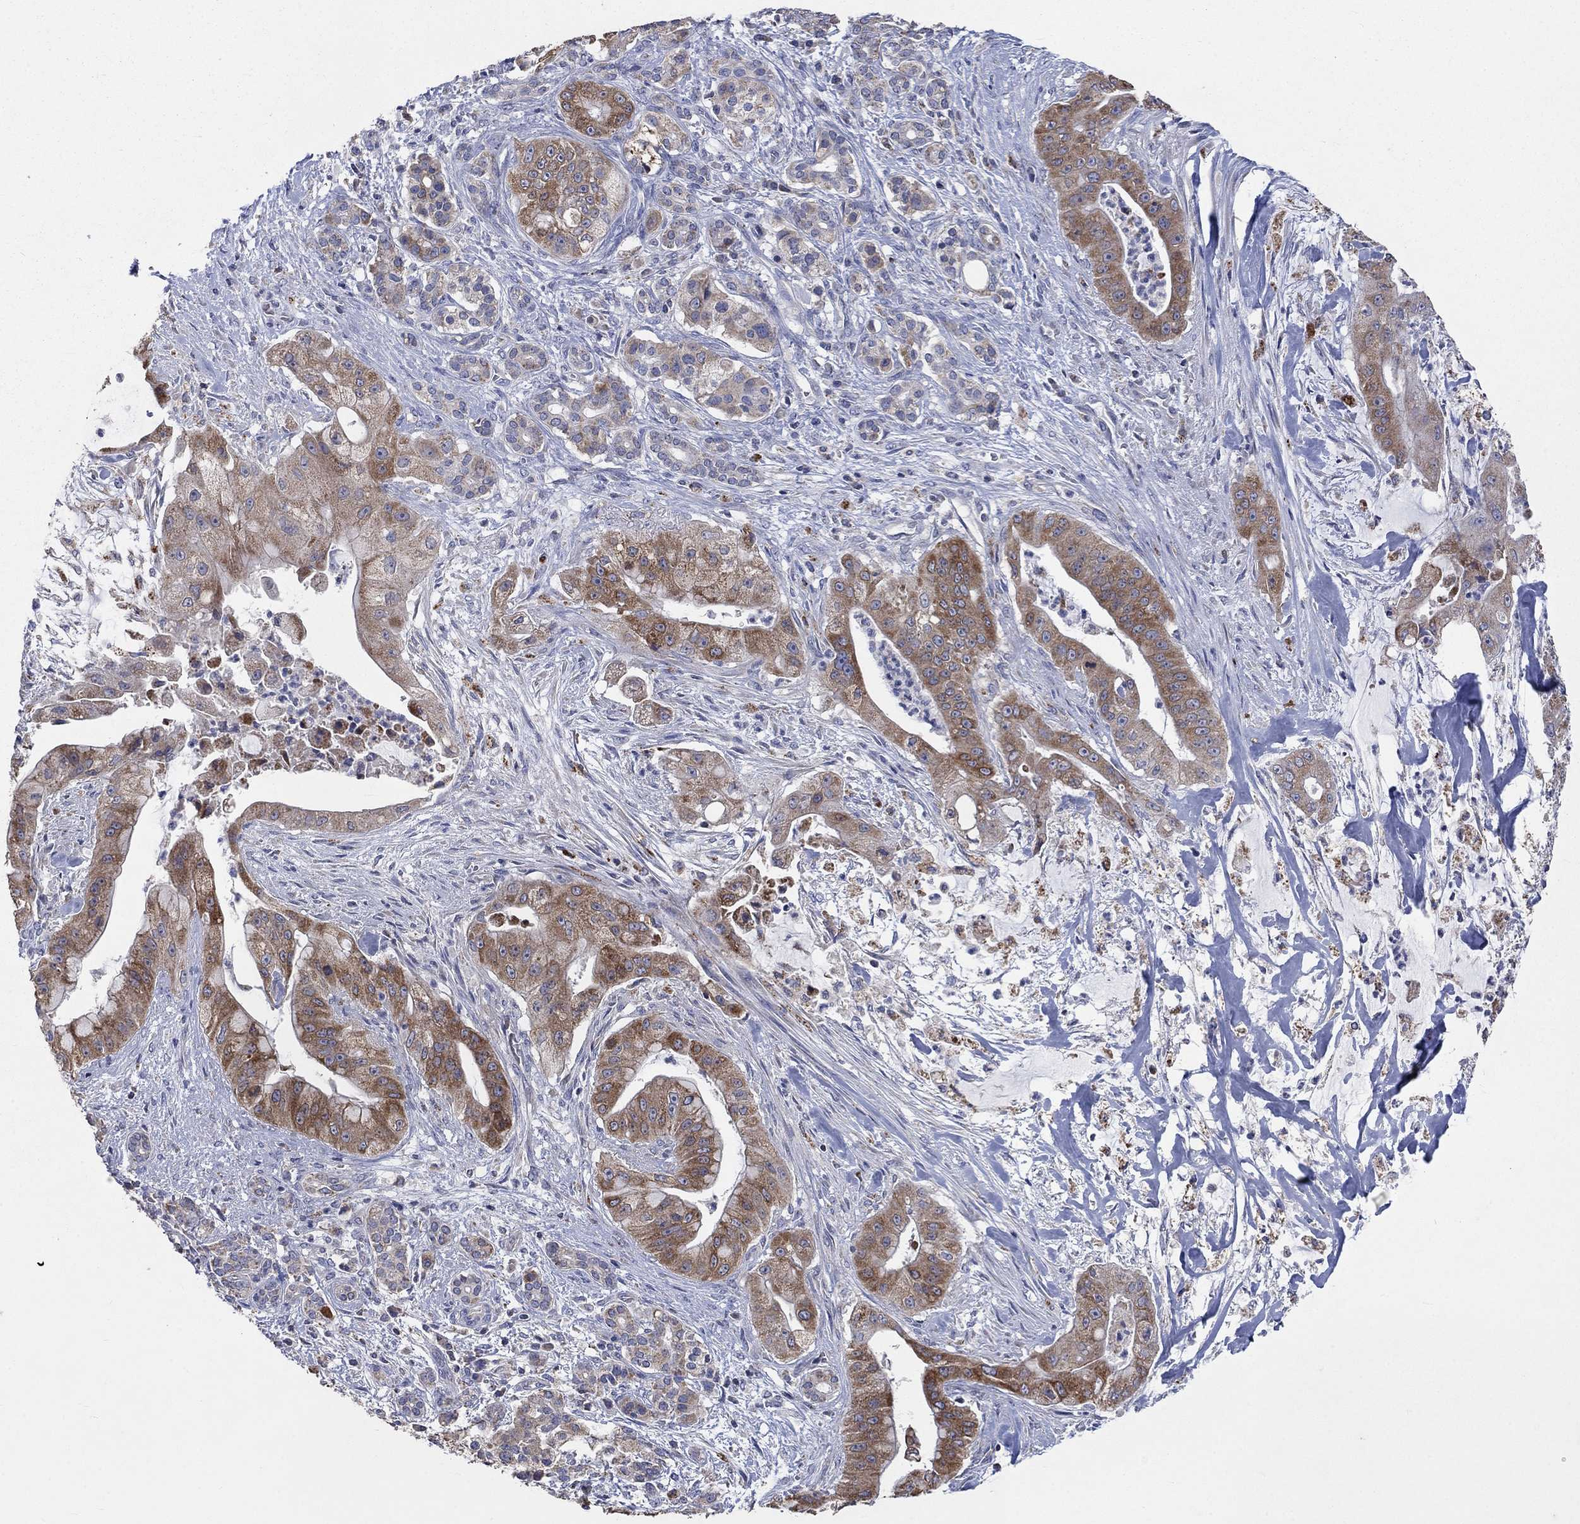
{"staining": {"intensity": "moderate", "quantity": ">75%", "location": "cytoplasmic/membranous"}, "tissue": "pancreatic cancer", "cell_type": "Tumor cells", "image_type": "cancer", "snomed": [{"axis": "morphology", "description": "Normal tissue, NOS"}, {"axis": "morphology", "description": "Inflammation, NOS"}, {"axis": "morphology", "description": "Adenocarcinoma, NOS"}, {"axis": "topography", "description": "Pancreas"}], "caption": "IHC of pancreatic cancer exhibits medium levels of moderate cytoplasmic/membranous positivity in approximately >75% of tumor cells. The staining was performed using DAB (3,3'-diaminobenzidine) to visualize the protein expression in brown, while the nuclei were stained in blue with hematoxylin (Magnification: 20x).", "gene": "UGT8", "patient": {"sex": "male", "age": 57}}